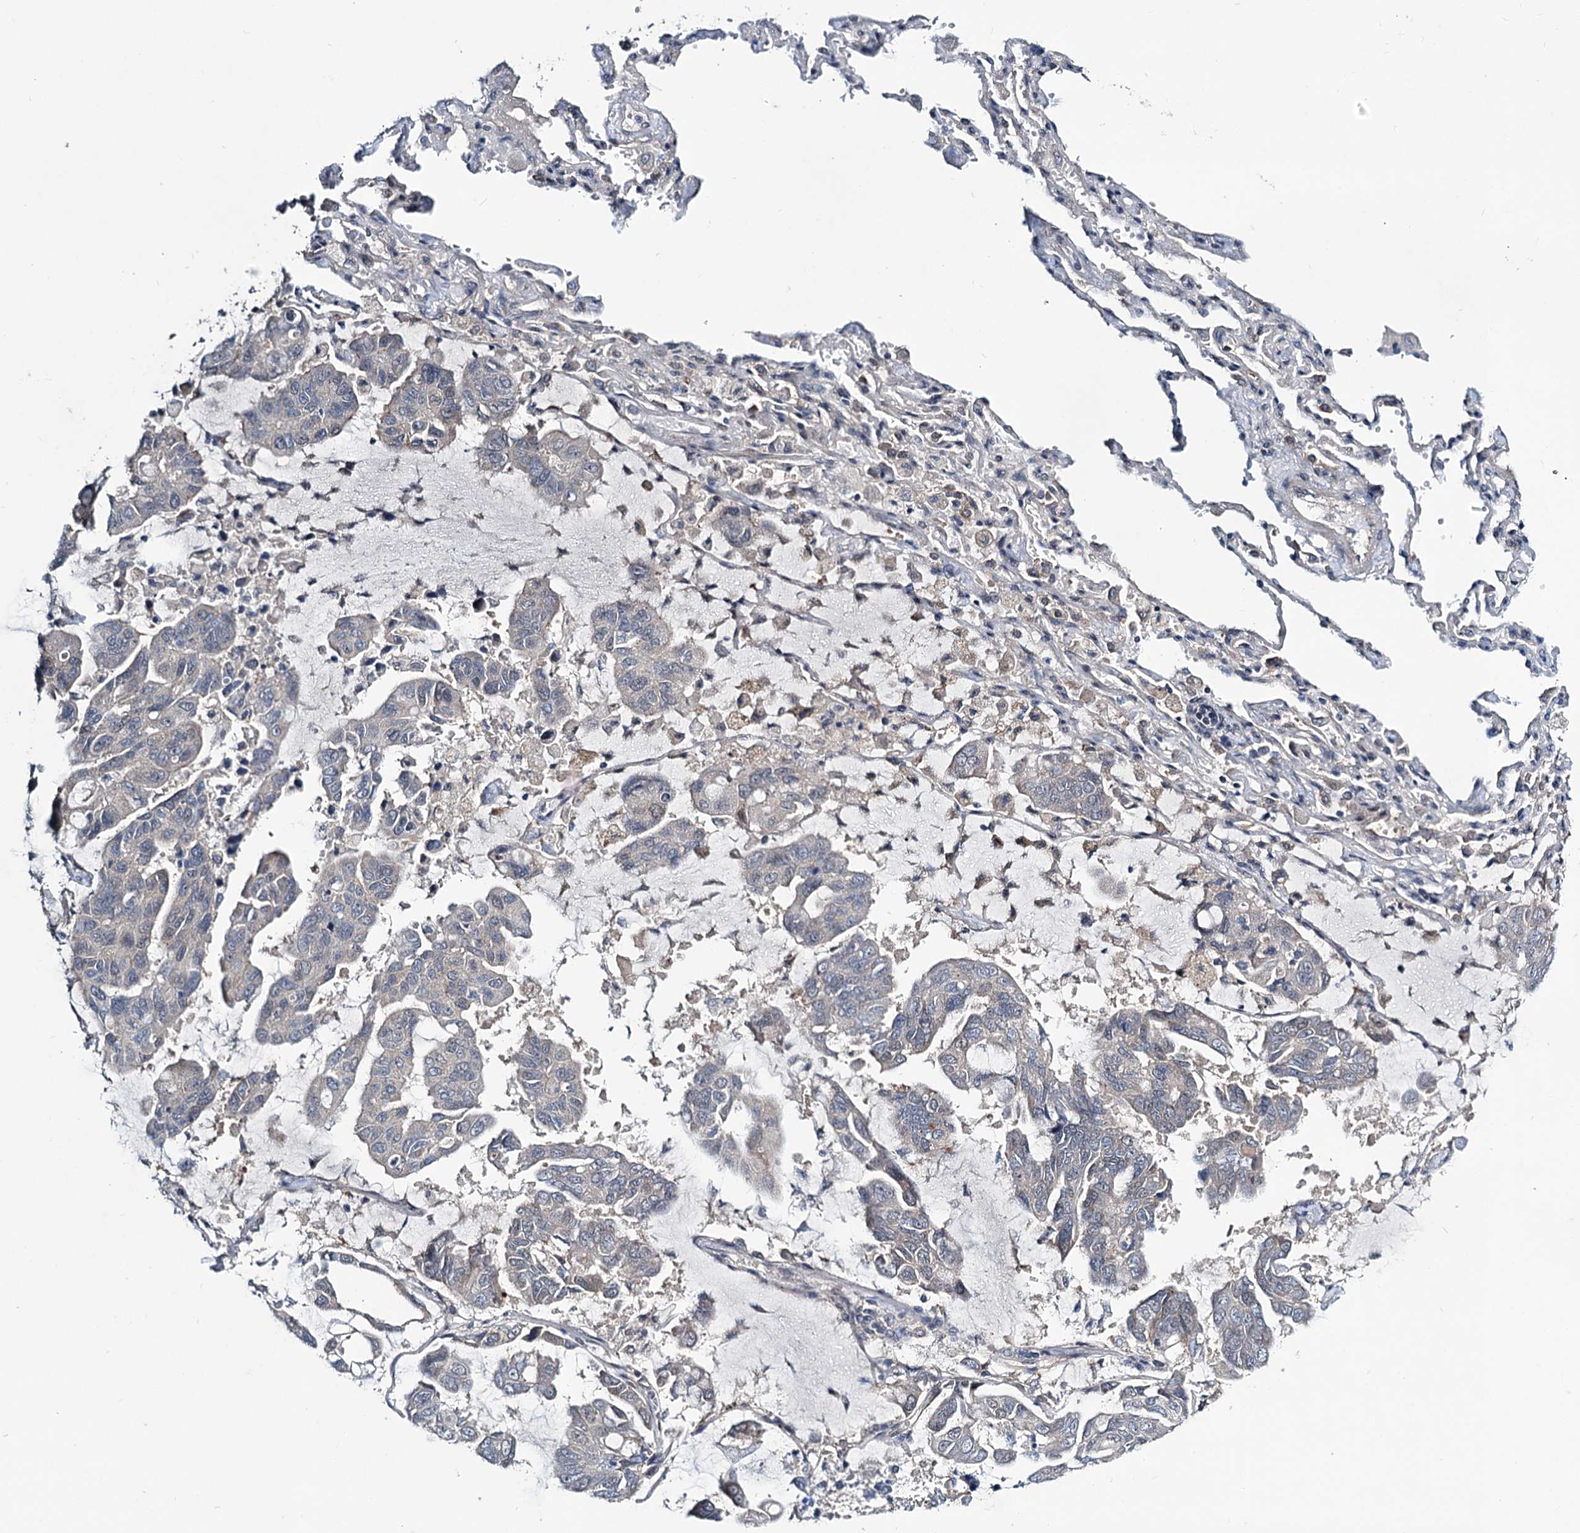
{"staining": {"intensity": "negative", "quantity": "none", "location": "none"}, "tissue": "lung cancer", "cell_type": "Tumor cells", "image_type": "cancer", "snomed": [{"axis": "morphology", "description": "Adenocarcinoma, NOS"}, {"axis": "topography", "description": "Lung"}], "caption": "IHC of human adenocarcinoma (lung) shows no expression in tumor cells.", "gene": "DCUN1D4", "patient": {"sex": "male", "age": 64}}